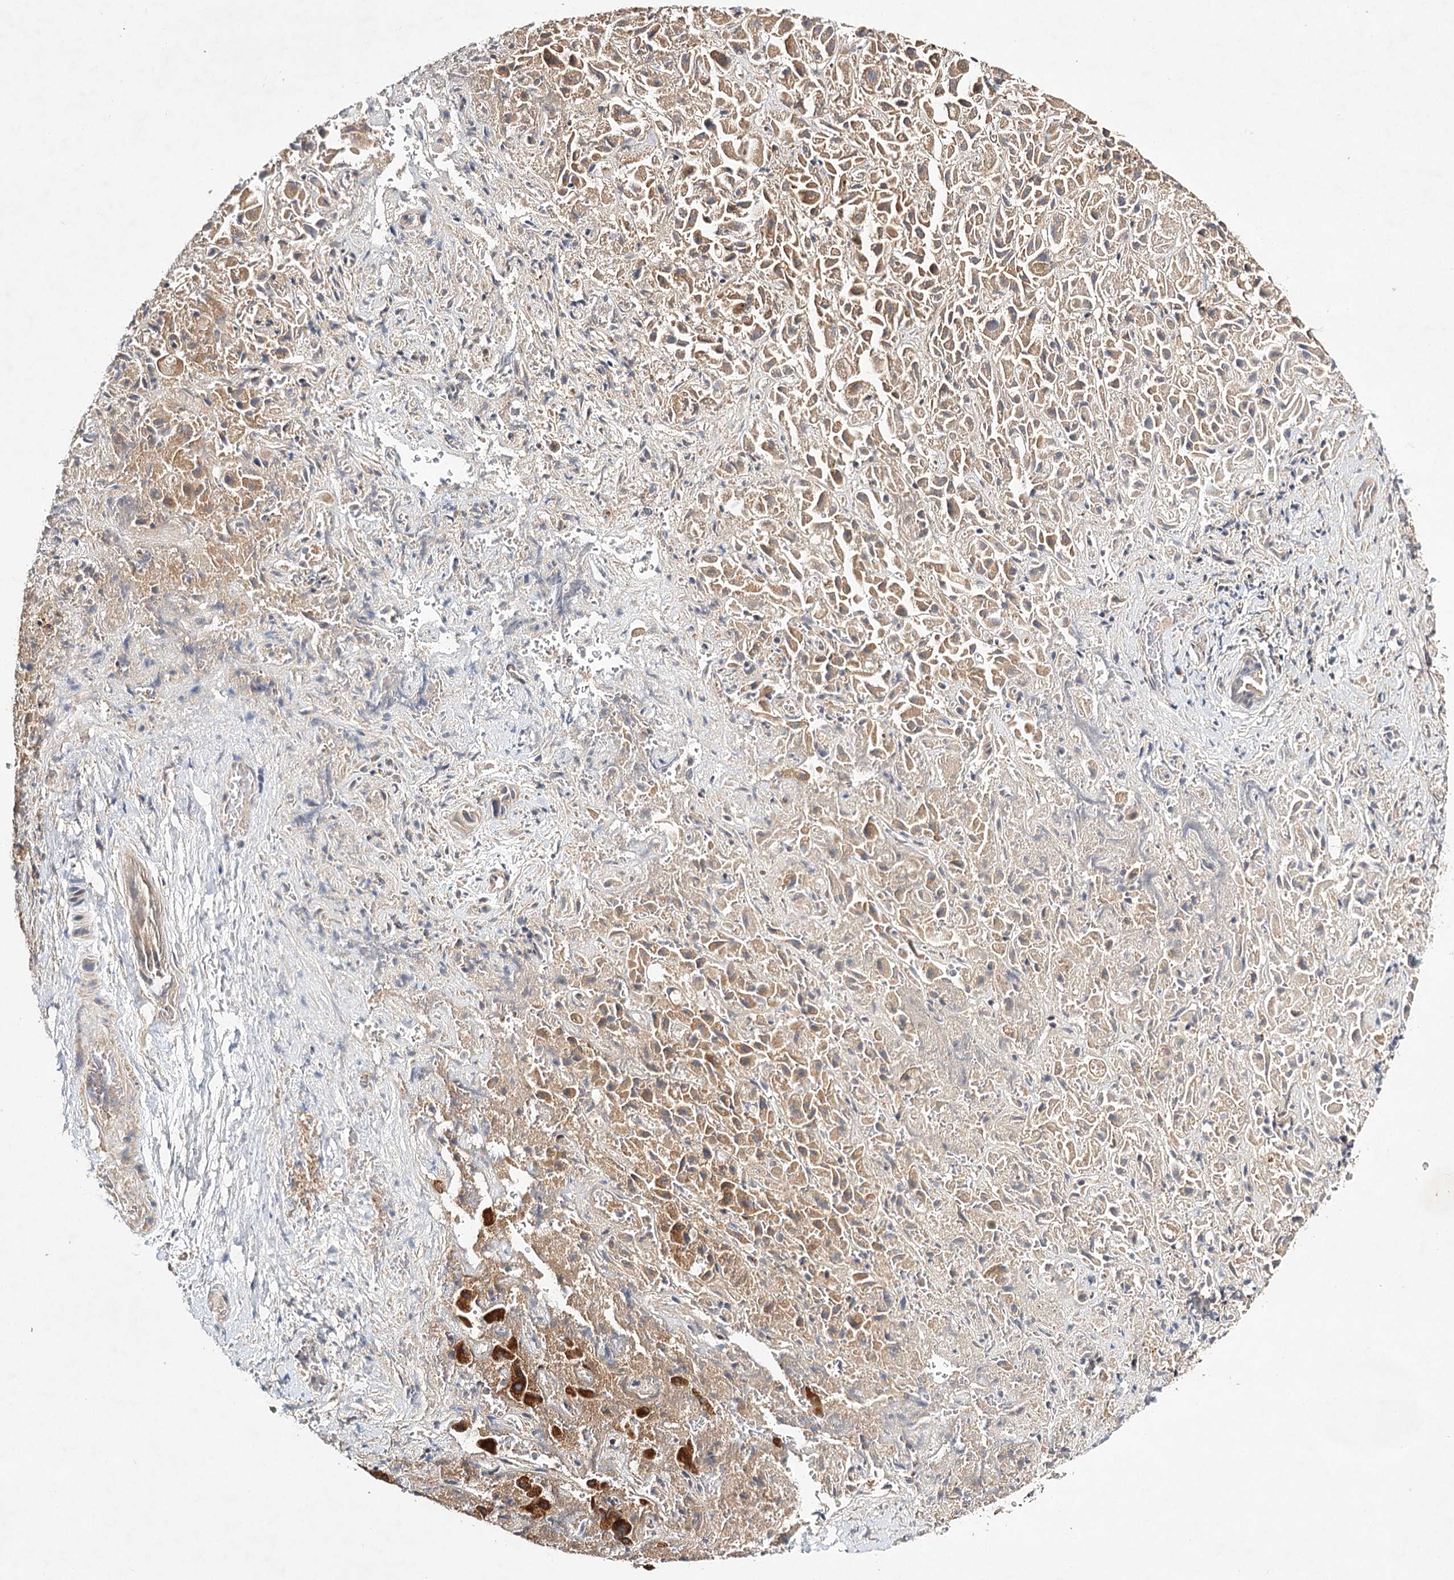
{"staining": {"intensity": "moderate", "quantity": "25%-75%", "location": "cytoplasmic/membranous"}, "tissue": "liver cancer", "cell_type": "Tumor cells", "image_type": "cancer", "snomed": [{"axis": "morphology", "description": "Cholangiocarcinoma"}, {"axis": "topography", "description": "Liver"}], "caption": "High-magnification brightfield microscopy of liver cancer (cholangiocarcinoma) stained with DAB (3,3'-diaminobenzidine) (brown) and counterstained with hematoxylin (blue). tumor cells exhibit moderate cytoplasmic/membranous positivity is identified in about25%-75% of cells. (IHC, brightfield microscopy, high magnification).", "gene": "LSS", "patient": {"sex": "female", "age": 52}}